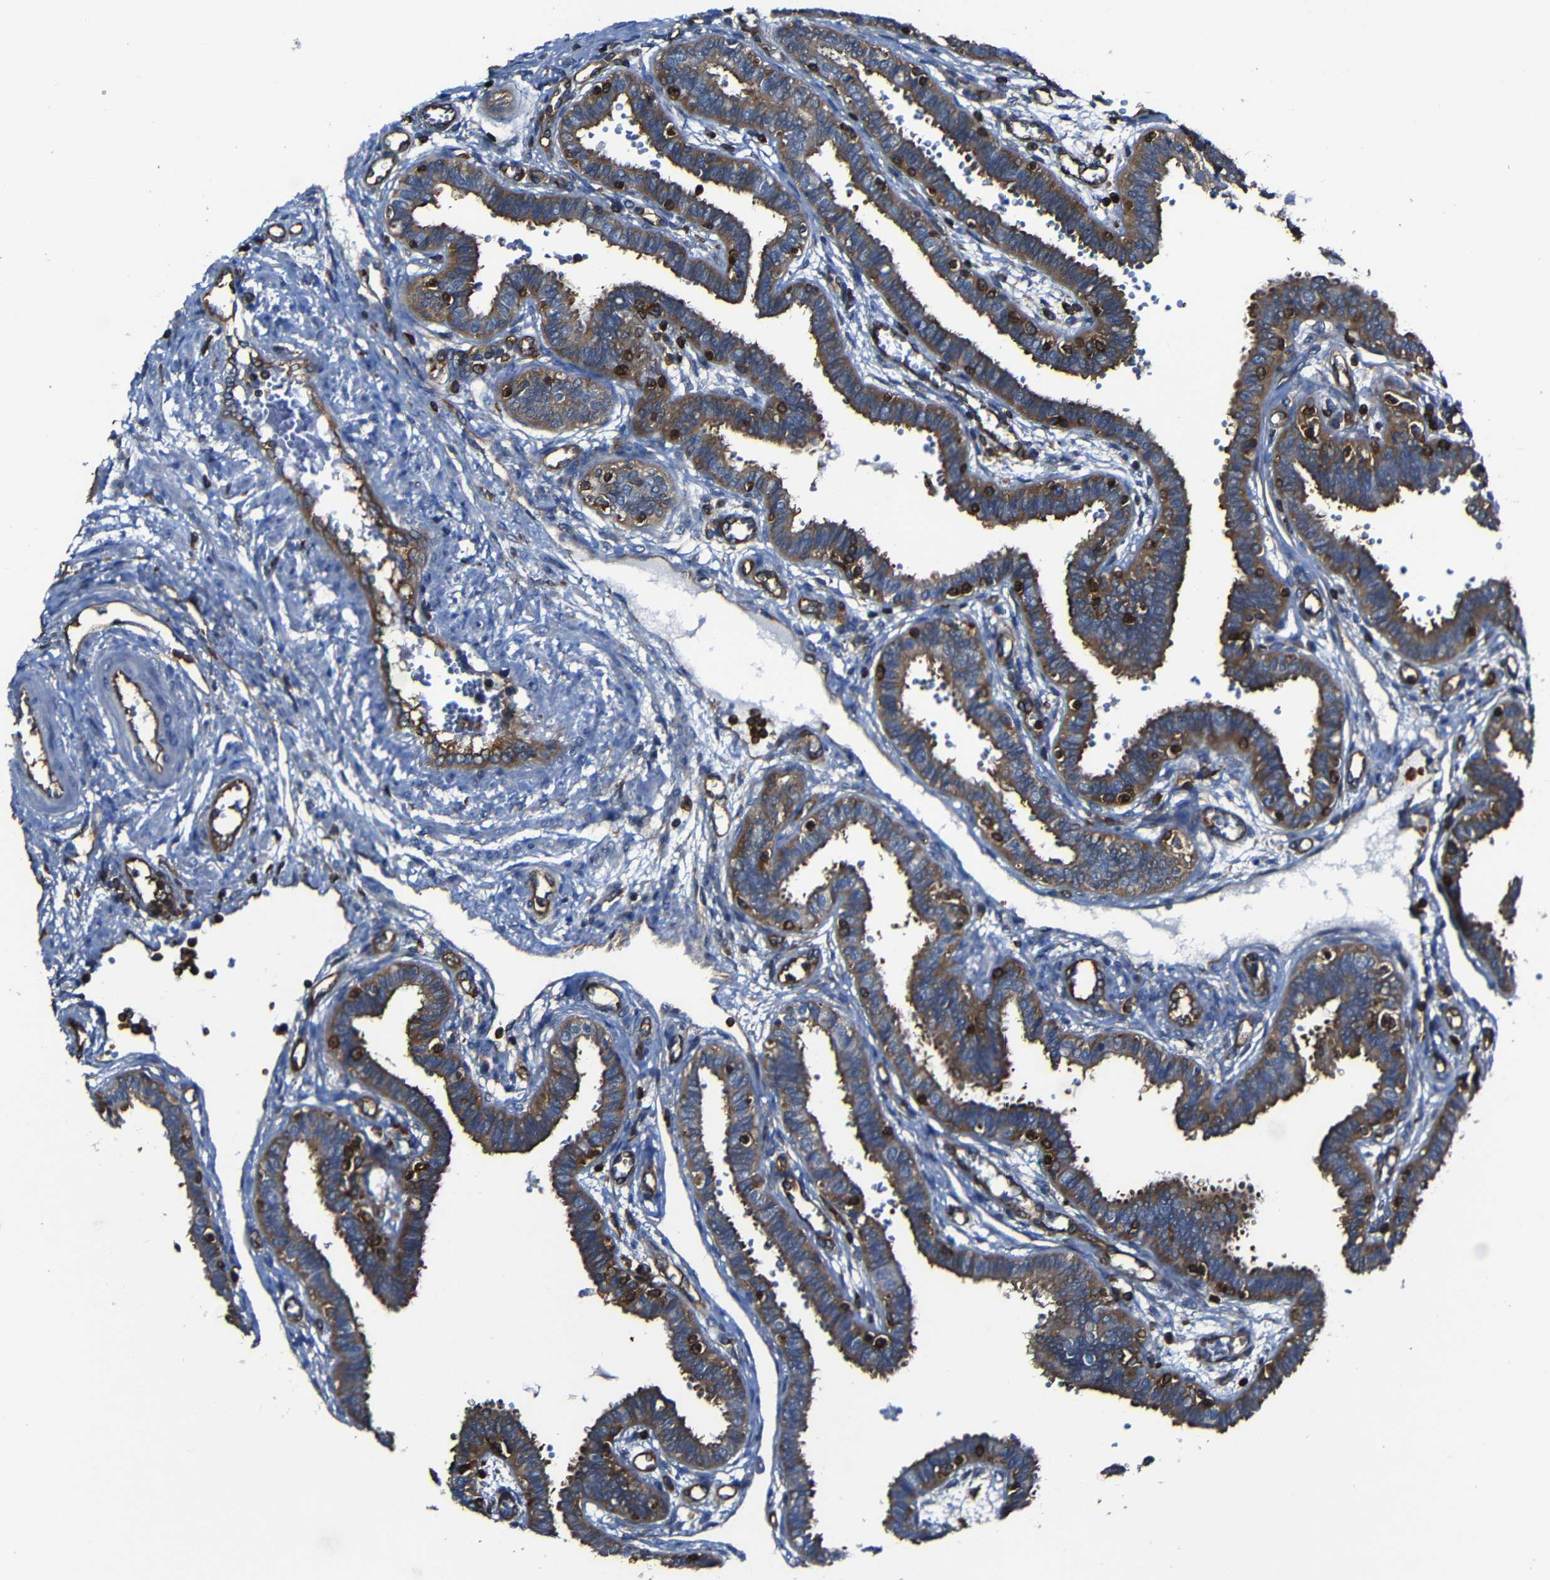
{"staining": {"intensity": "strong", "quantity": ">75%", "location": "cytoplasmic/membranous"}, "tissue": "fallopian tube", "cell_type": "Glandular cells", "image_type": "normal", "snomed": [{"axis": "morphology", "description": "Normal tissue, NOS"}, {"axis": "topography", "description": "Fallopian tube"}], "caption": "Immunohistochemistry of benign fallopian tube reveals high levels of strong cytoplasmic/membranous positivity in about >75% of glandular cells. The staining was performed using DAB to visualize the protein expression in brown, while the nuclei were stained in blue with hematoxylin (Magnification: 20x).", "gene": "ARHGEF1", "patient": {"sex": "female", "age": 32}}